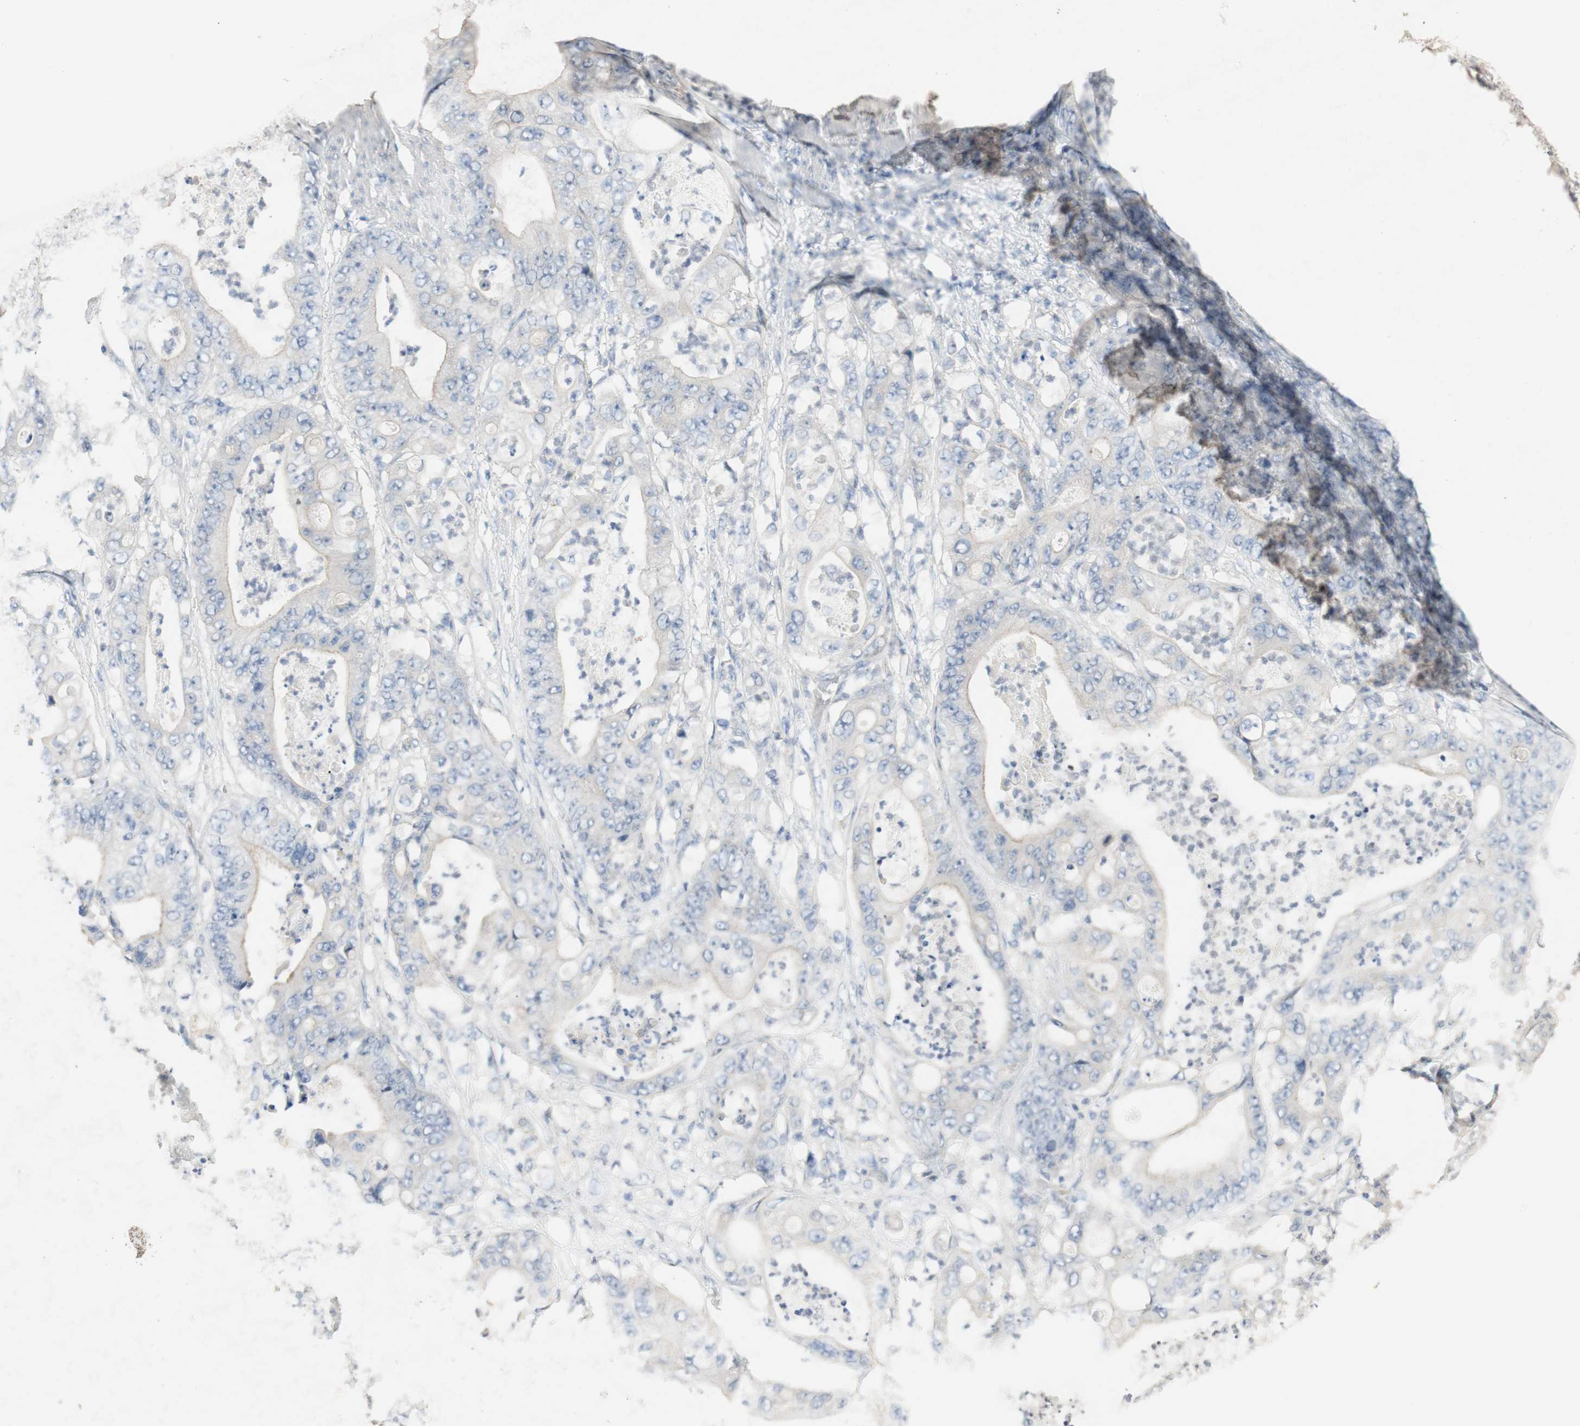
{"staining": {"intensity": "moderate", "quantity": "<25%", "location": "cytoplasmic/membranous"}, "tissue": "stomach cancer", "cell_type": "Tumor cells", "image_type": "cancer", "snomed": [{"axis": "morphology", "description": "Adenocarcinoma, NOS"}, {"axis": "topography", "description": "Stomach"}], "caption": "A low amount of moderate cytoplasmic/membranous staining is present in approximately <25% of tumor cells in stomach cancer tissue. (DAB (3,3'-diaminobenzidine) IHC with brightfield microscopy, high magnification).", "gene": "MANEA", "patient": {"sex": "female", "age": 73}}